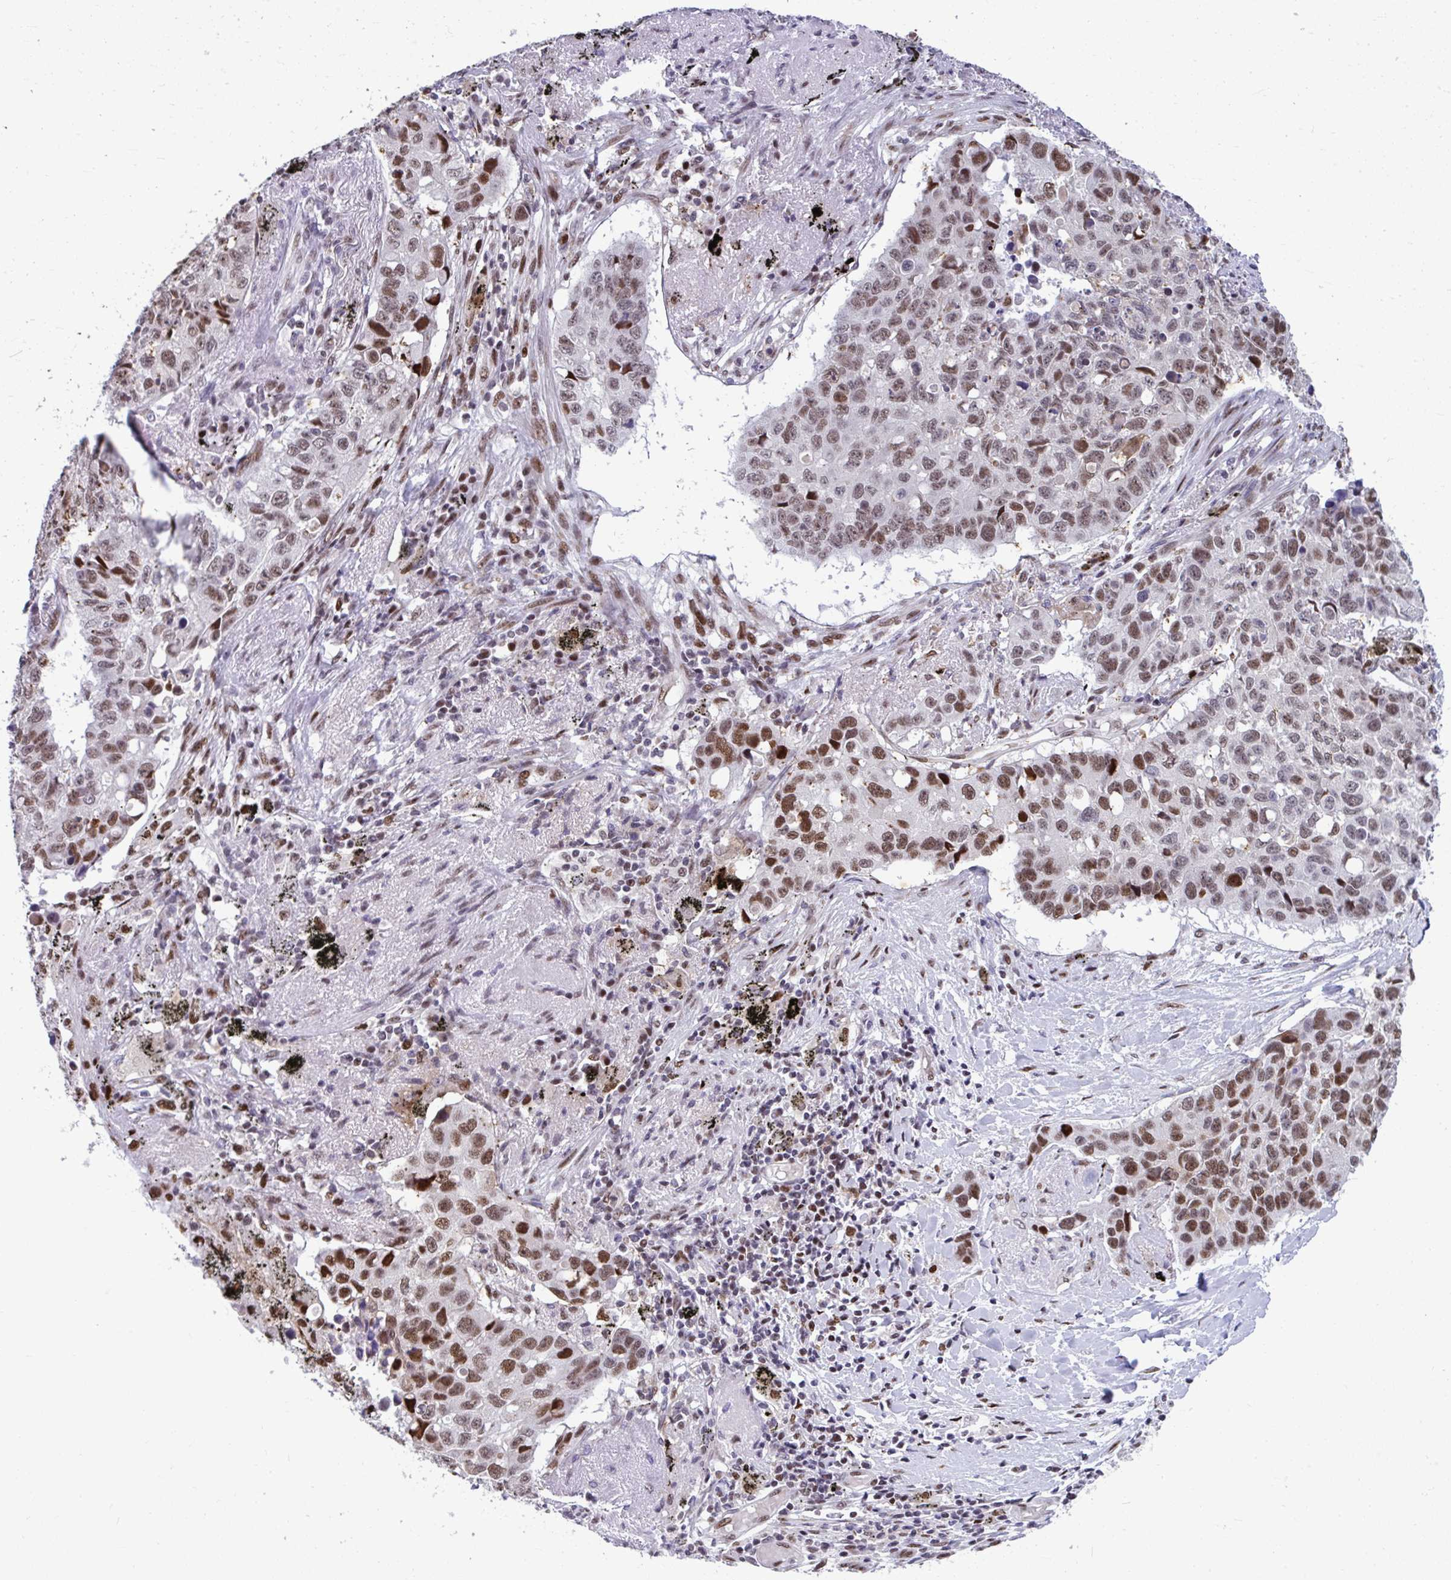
{"staining": {"intensity": "moderate", "quantity": ">75%", "location": "nuclear"}, "tissue": "lung cancer", "cell_type": "Tumor cells", "image_type": "cancer", "snomed": [{"axis": "morphology", "description": "Squamous cell carcinoma, NOS"}, {"axis": "topography", "description": "Lung"}], "caption": "Protein staining of lung cancer (squamous cell carcinoma) tissue reveals moderate nuclear positivity in approximately >75% of tumor cells. (IHC, brightfield microscopy, high magnification).", "gene": "SLC35C2", "patient": {"sex": "male", "age": 60}}